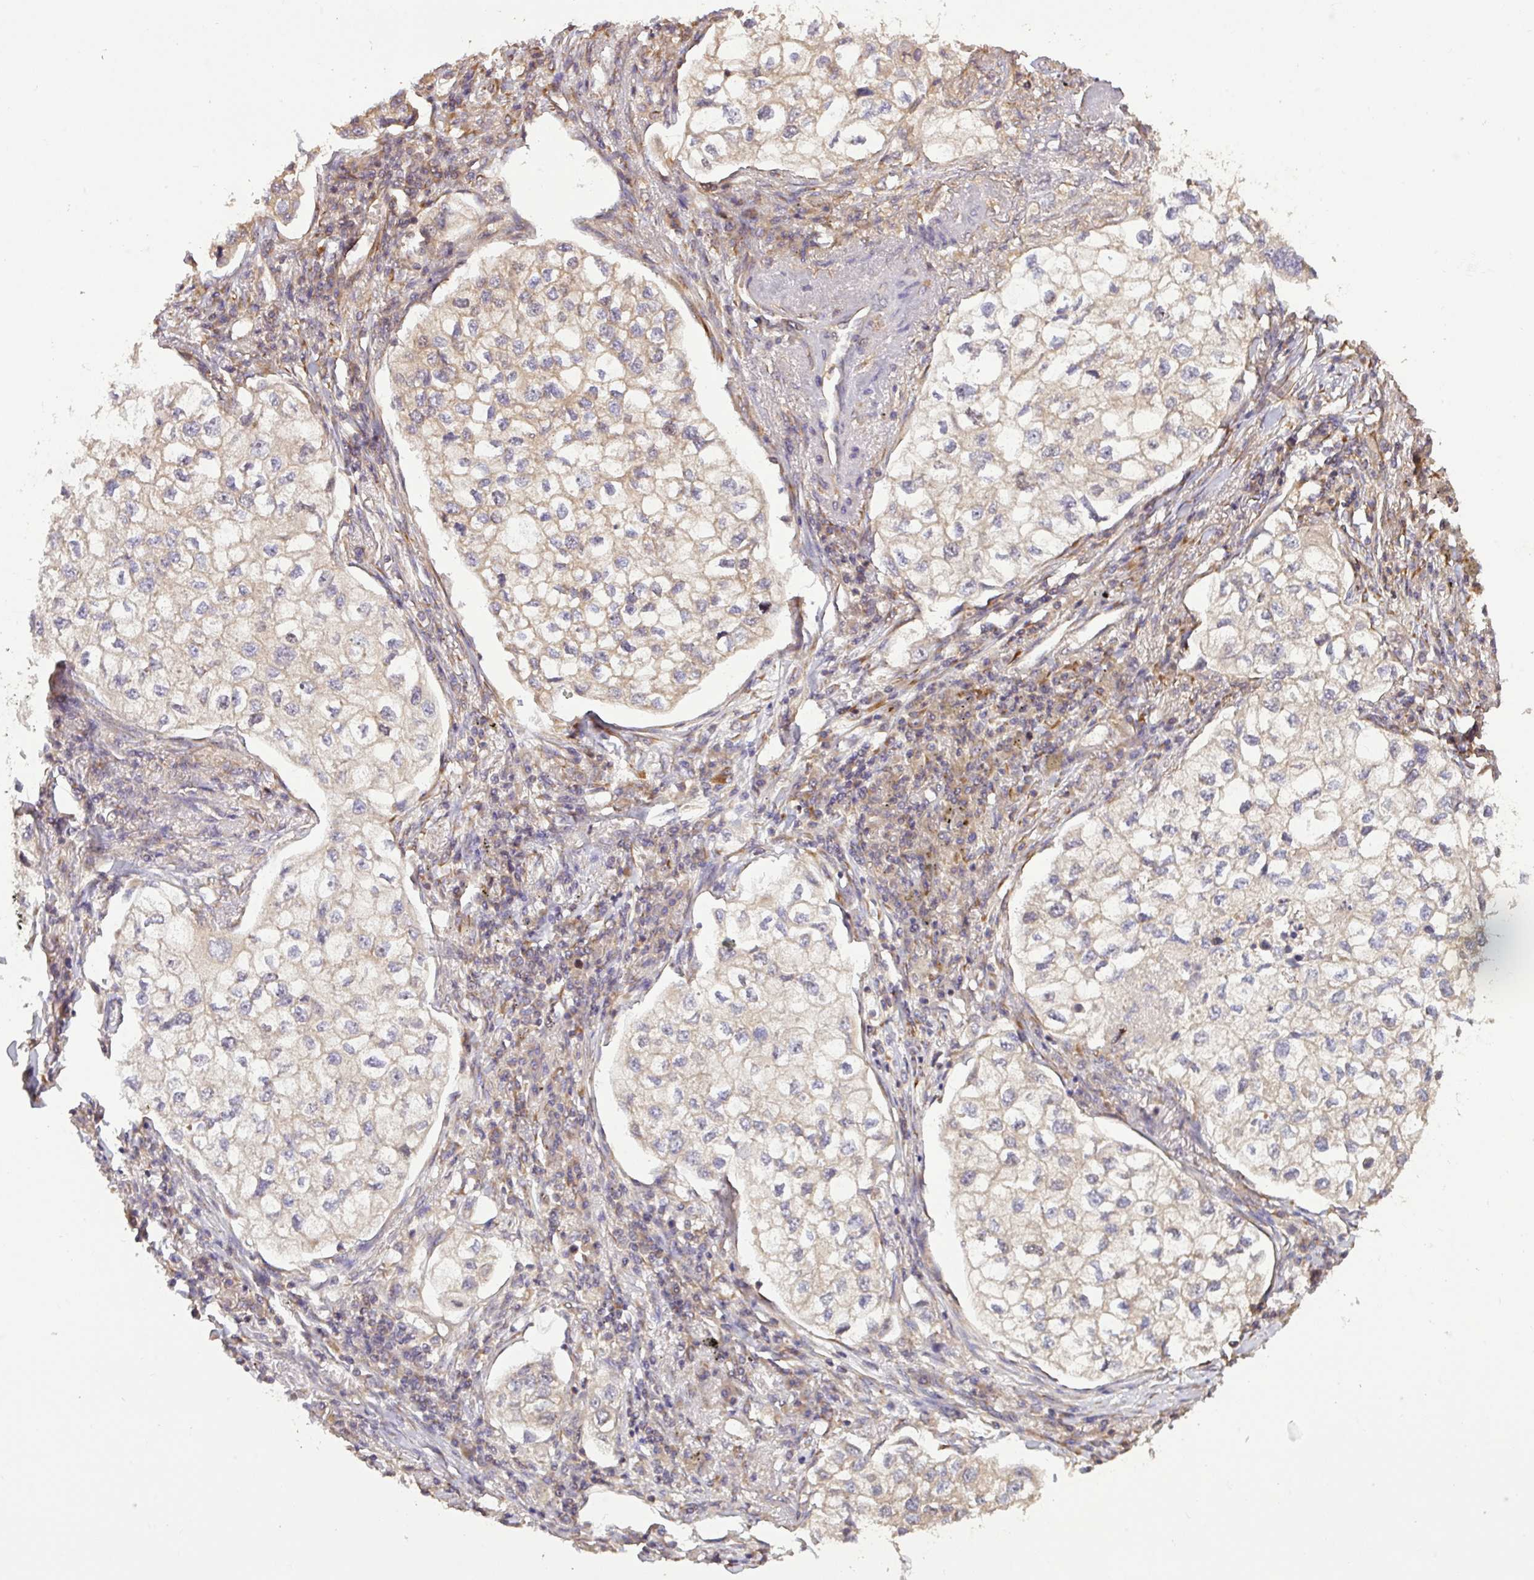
{"staining": {"intensity": "weak", "quantity": "25%-75%", "location": "cytoplasmic/membranous"}, "tissue": "lung cancer", "cell_type": "Tumor cells", "image_type": "cancer", "snomed": [{"axis": "morphology", "description": "Adenocarcinoma, NOS"}, {"axis": "topography", "description": "Lung"}], "caption": "About 25%-75% of tumor cells in human adenocarcinoma (lung) reveal weak cytoplasmic/membranous protein staining as visualized by brown immunohistochemical staining.", "gene": "VENTX", "patient": {"sex": "male", "age": 63}}